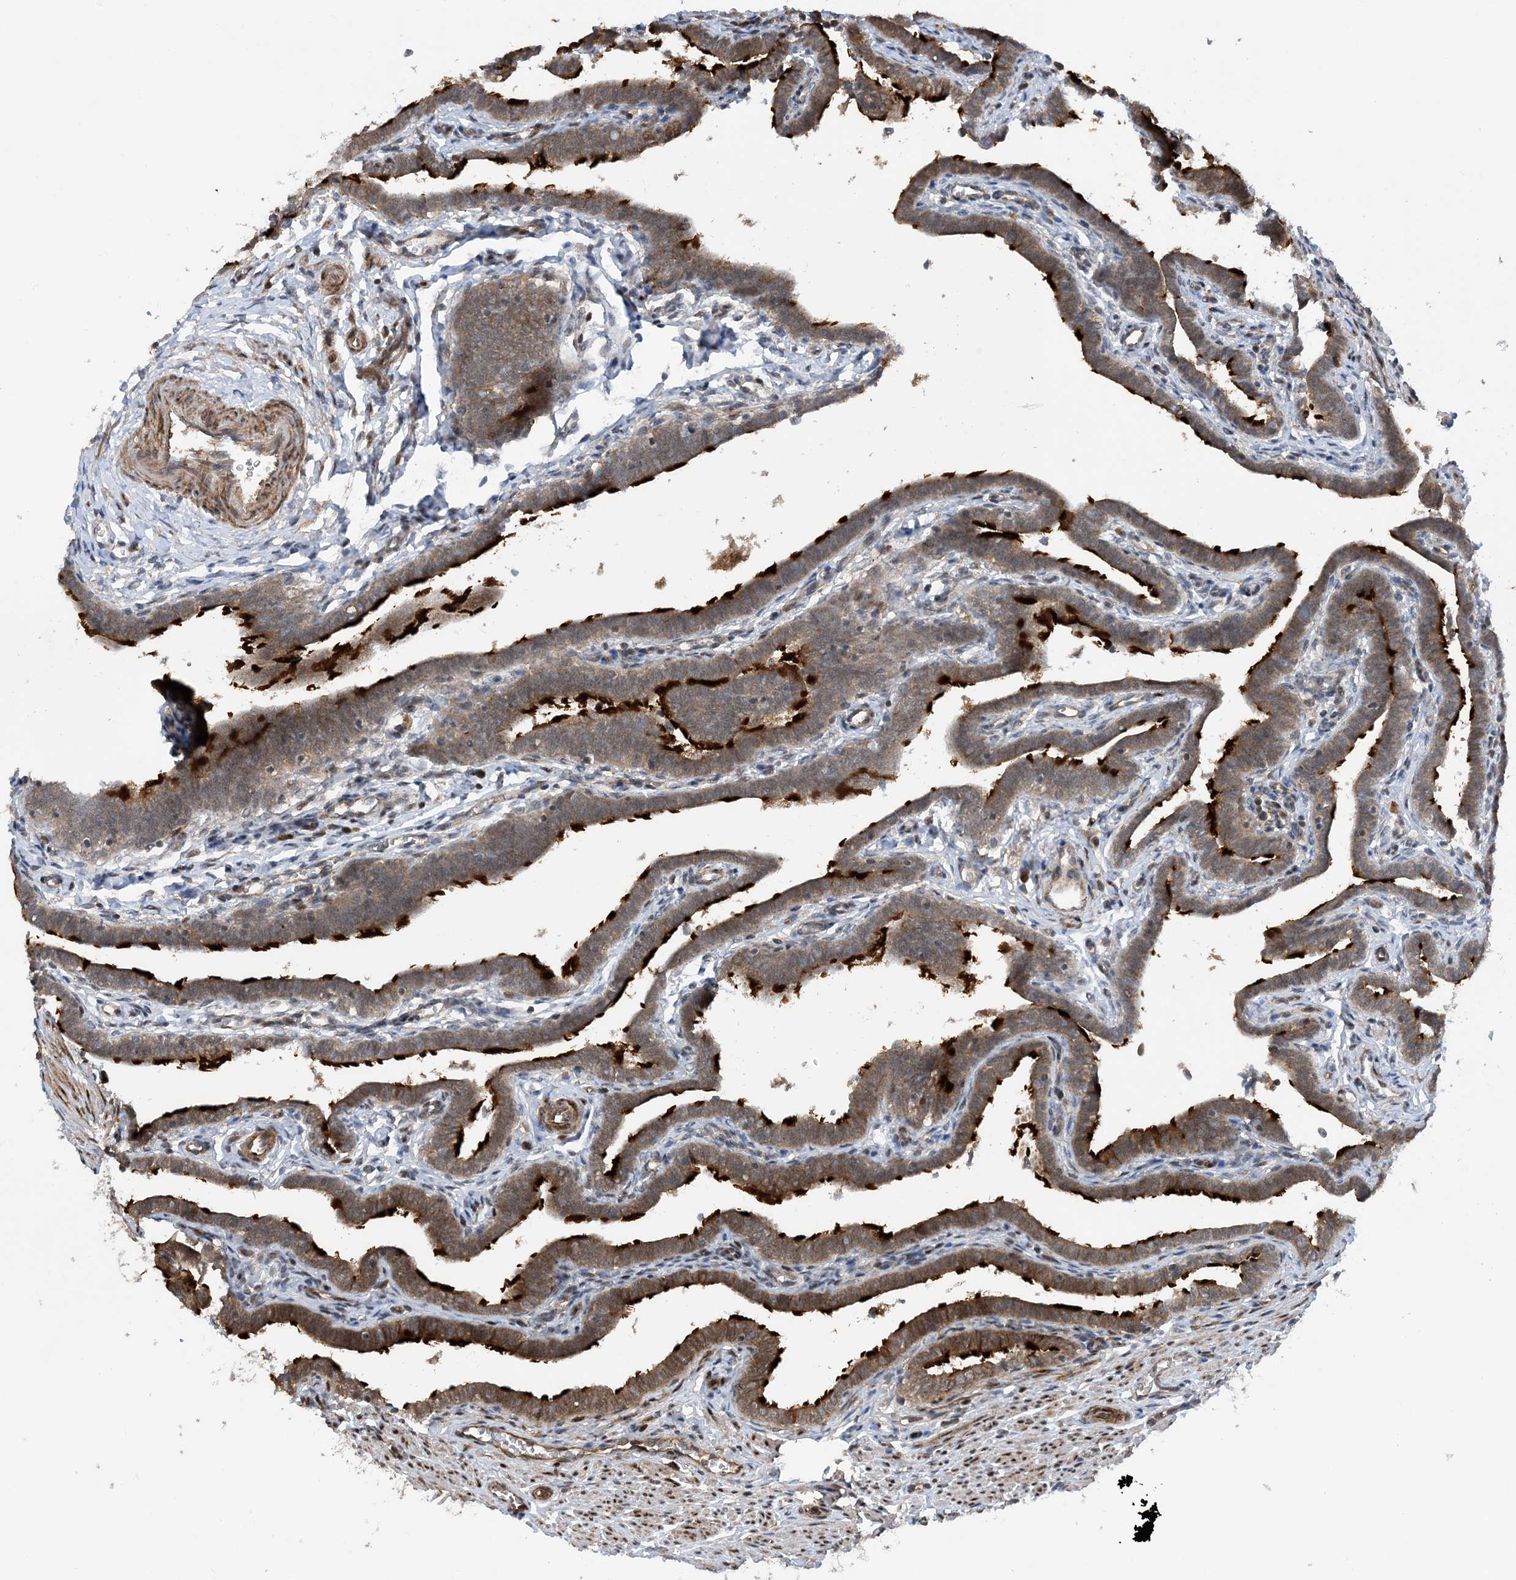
{"staining": {"intensity": "strong", "quantity": "25%-75%", "location": "cytoplasmic/membranous"}, "tissue": "fallopian tube", "cell_type": "Glandular cells", "image_type": "normal", "snomed": [{"axis": "morphology", "description": "Normal tissue, NOS"}, {"axis": "topography", "description": "Fallopian tube"}], "caption": "Glandular cells show high levels of strong cytoplasmic/membranous expression in approximately 25%-75% of cells in normal human fallopian tube. (Stains: DAB in brown, nuclei in blue, Microscopy: brightfield microscopy at high magnification).", "gene": "HEMK1", "patient": {"sex": "female", "age": 36}}